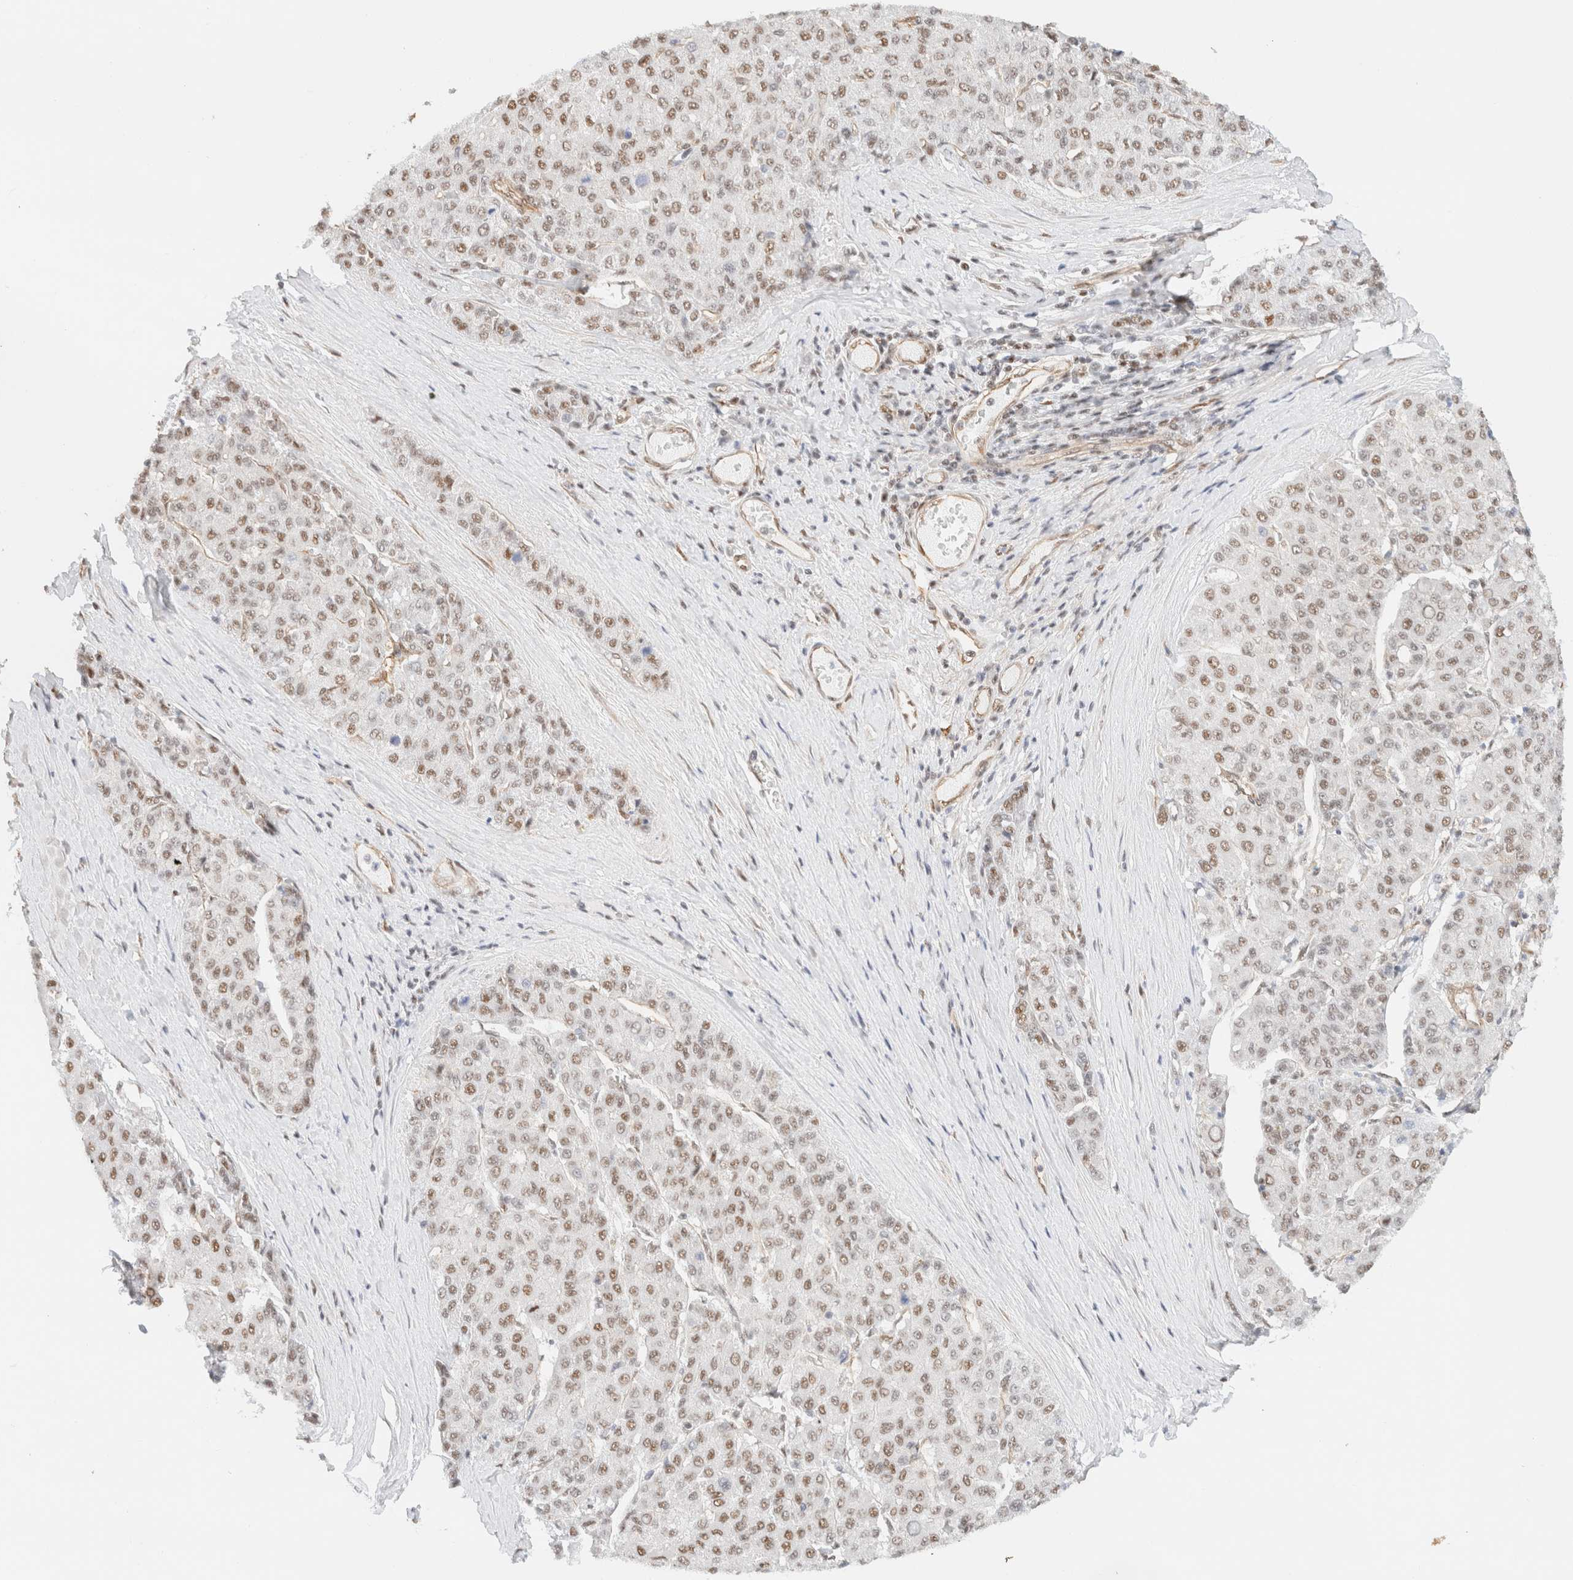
{"staining": {"intensity": "weak", "quantity": ">75%", "location": "nuclear"}, "tissue": "liver cancer", "cell_type": "Tumor cells", "image_type": "cancer", "snomed": [{"axis": "morphology", "description": "Carcinoma, Hepatocellular, NOS"}, {"axis": "topography", "description": "Liver"}], "caption": "High-magnification brightfield microscopy of liver hepatocellular carcinoma stained with DAB (3,3'-diaminobenzidine) (brown) and counterstained with hematoxylin (blue). tumor cells exhibit weak nuclear staining is present in approximately>75% of cells.", "gene": "ARID5A", "patient": {"sex": "male", "age": 65}}